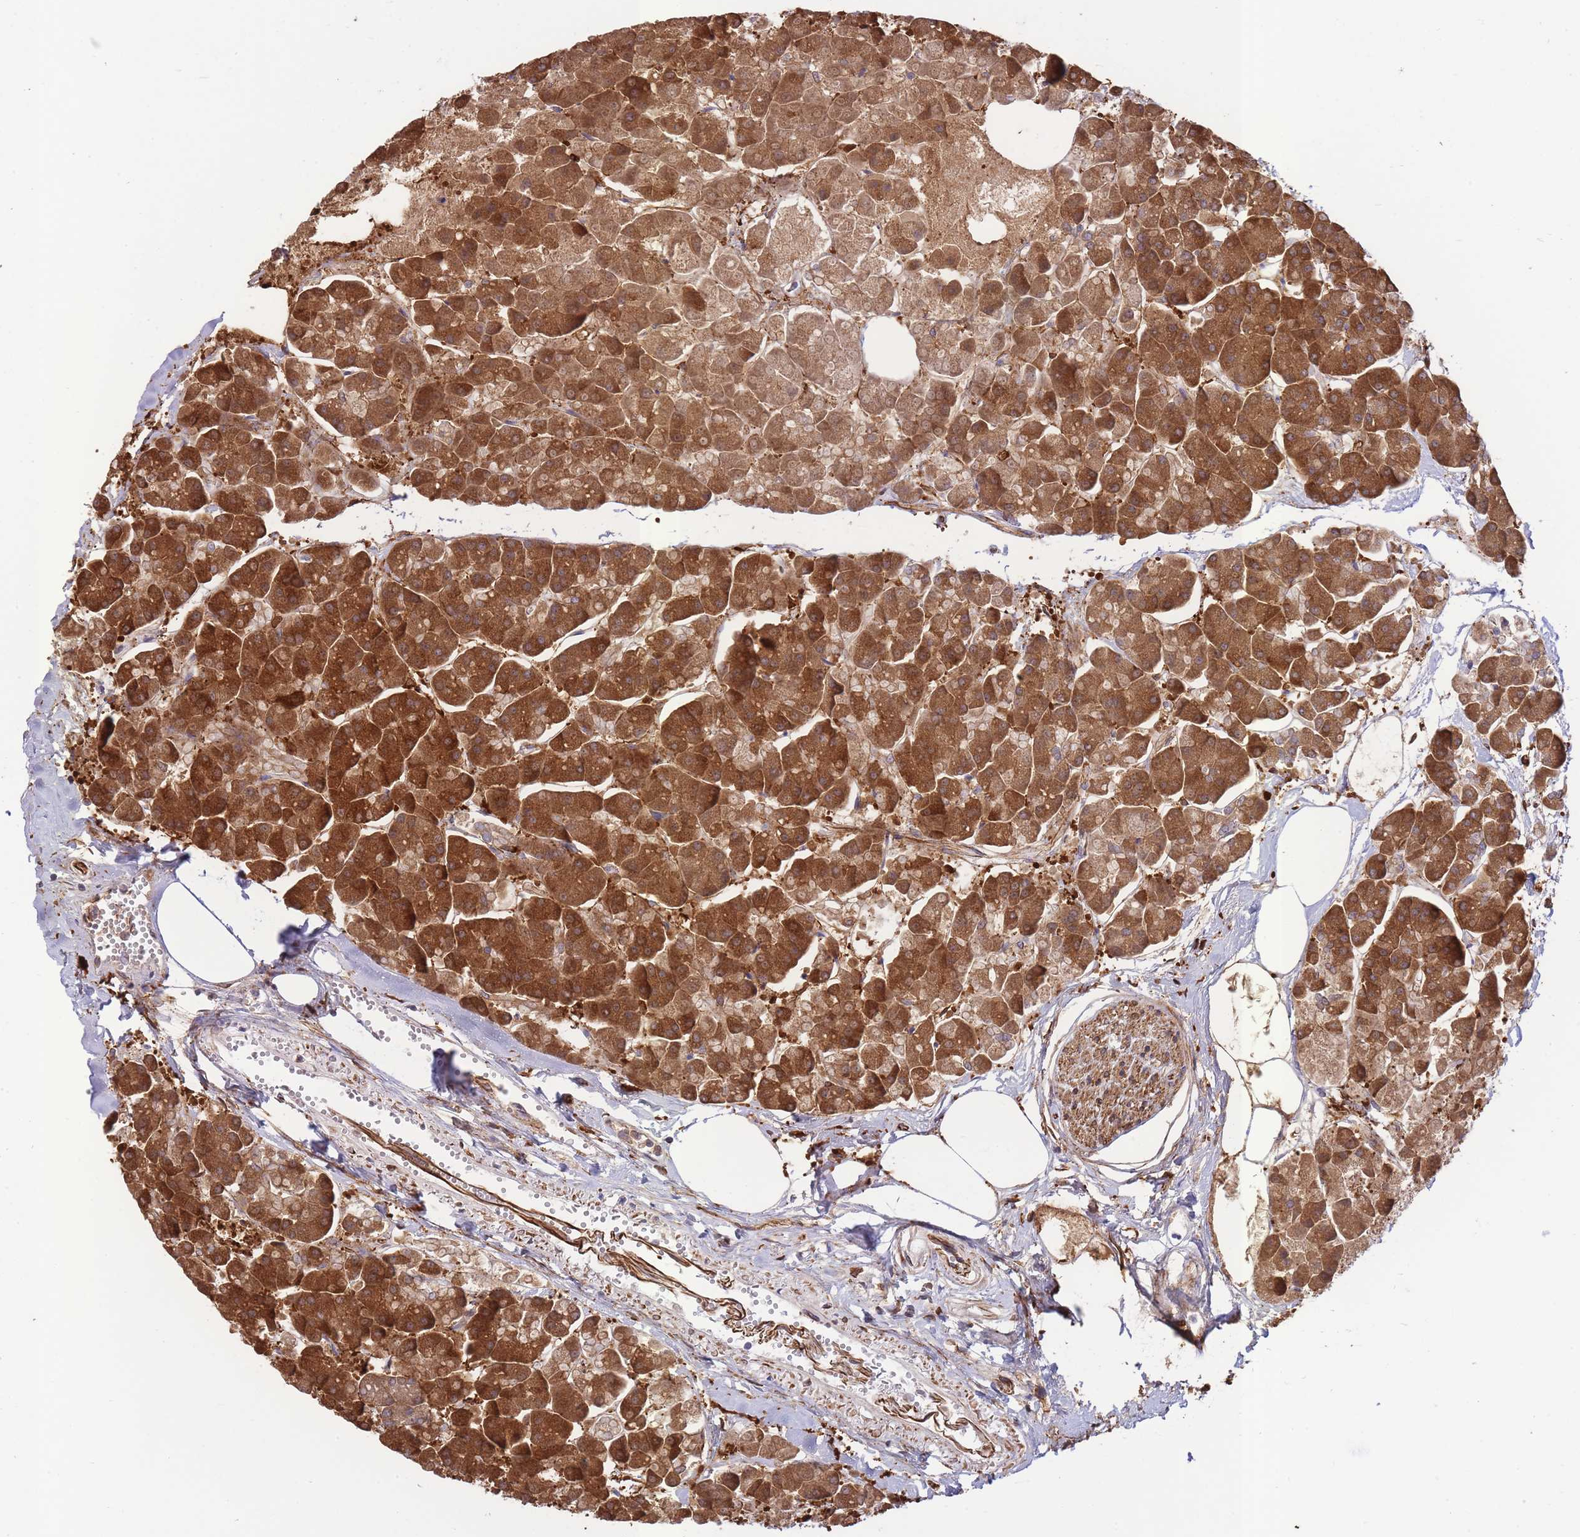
{"staining": {"intensity": "strong", "quantity": ">75%", "location": "cytoplasmic/membranous"}, "tissue": "pancreas", "cell_type": "Exocrine glandular cells", "image_type": "normal", "snomed": [{"axis": "morphology", "description": "Normal tissue, NOS"}, {"axis": "topography", "description": "Pancreas"}, {"axis": "topography", "description": "Peripheral nerve tissue"}], "caption": "A high-resolution image shows IHC staining of unremarkable pancreas, which shows strong cytoplasmic/membranous expression in about >75% of exocrine glandular cells.", "gene": "ECPAS", "patient": {"sex": "male", "age": 54}}